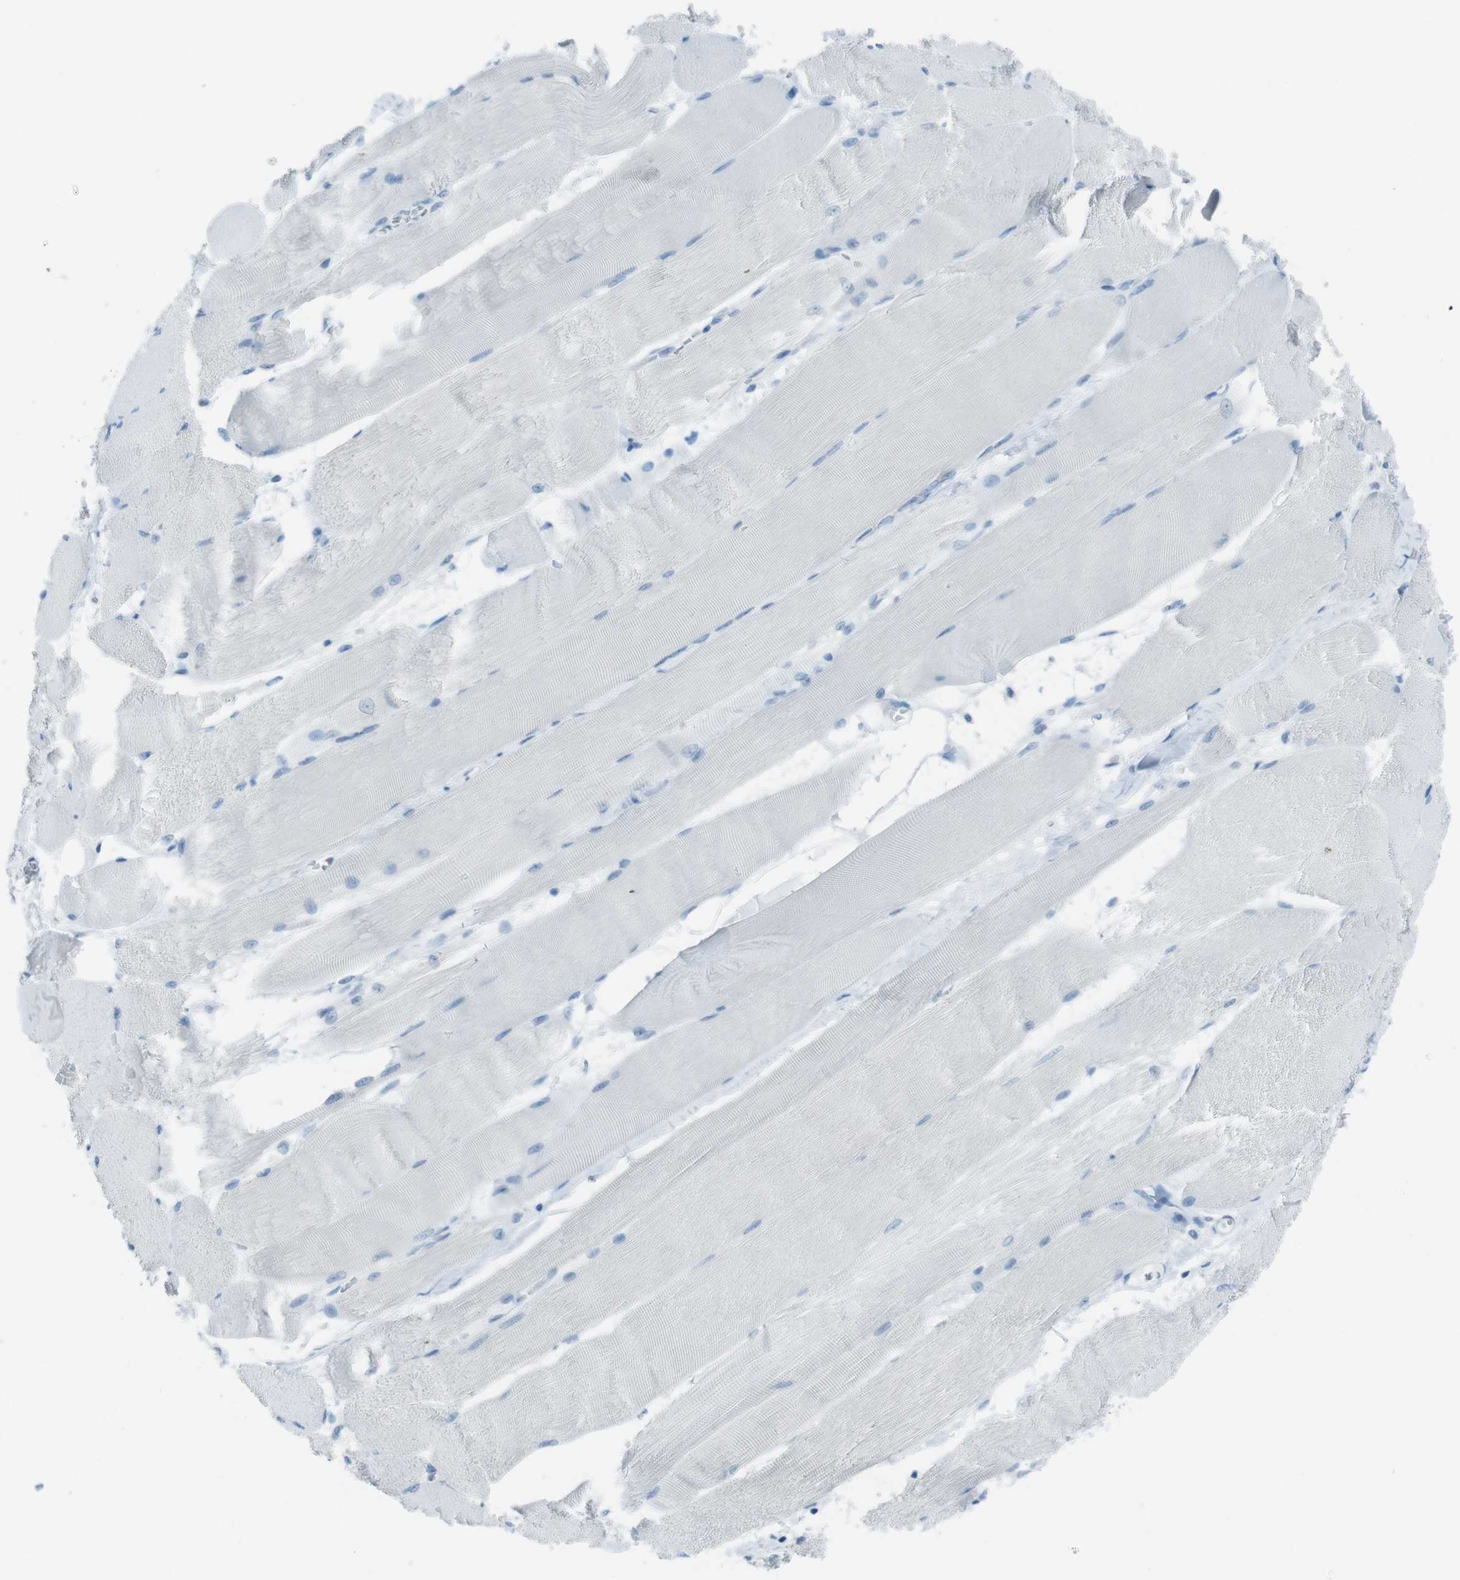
{"staining": {"intensity": "negative", "quantity": "none", "location": "none"}, "tissue": "skeletal muscle", "cell_type": "Myocytes", "image_type": "normal", "snomed": [{"axis": "morphology", "description": "Normal tissue, NOS"}, {"axis": "morphology", "description": "Squamous cell carcinoma, NOS"}, {"axis": "topography", "description": "Skeletal muscle"}], "caption": "A high-resolution histopathology image shows IHC staining of unremarkable skeletal muscle, which displays no significant staining in myocytes.", "gene": "TMEM207", "patient": {"sex": "male", "age": 51}}